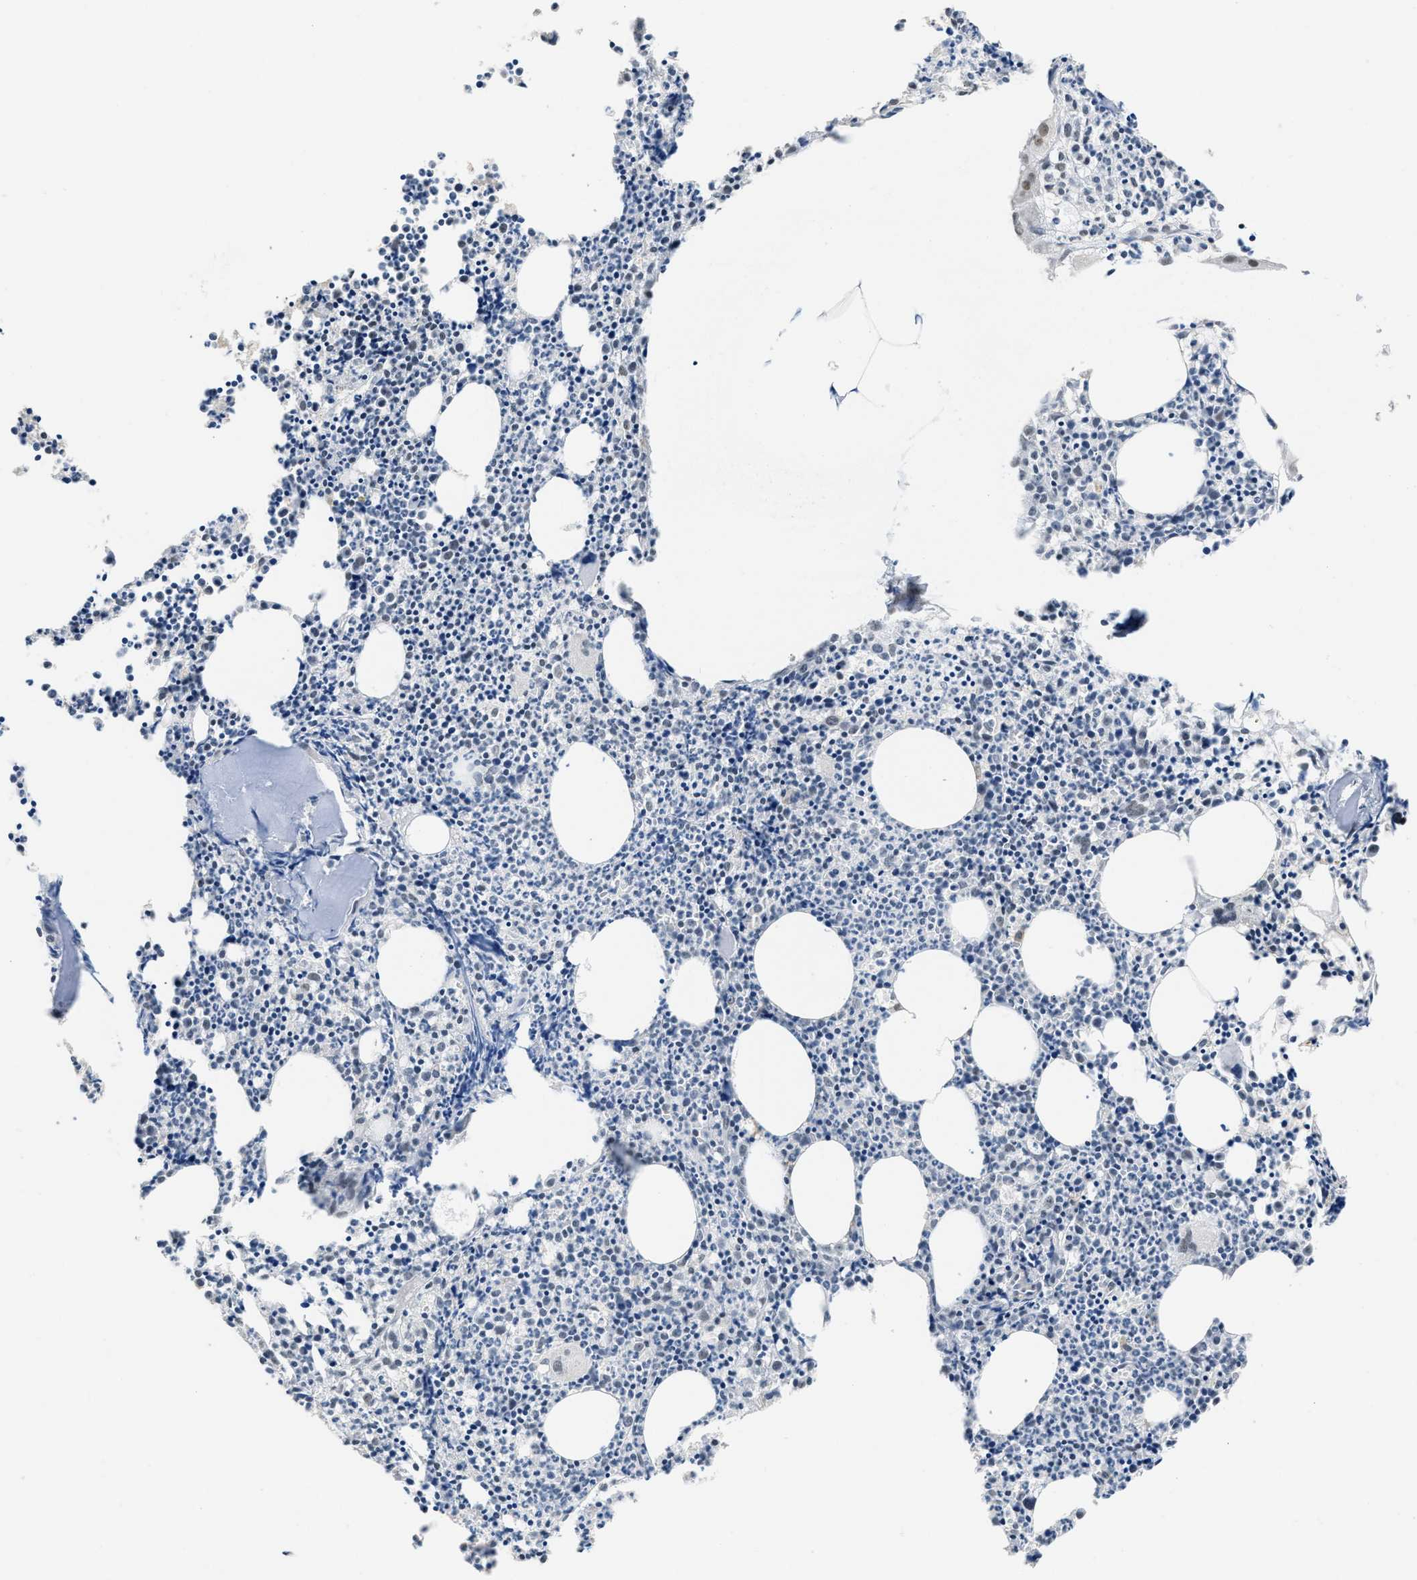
{"staining": {"intensity": "moderate", "quantity": "<25%", "location": "nuclear"}, "tissue": "bone marrow", "cell_type": "Hematopoietic cells", "image_type": "normal", "snomed": [{"axis": "morphology", "description": "Normal tissue, NOS"}, {"axis": "morphology", "description": "Inflammation, NOS"}, {"axis": "topography", "description": "Bone marrow"}], "caption": "Bone marrow stained with DAB immunohistochemistry shows low levels of moderate nuclear expression in about <25% of hematopoietic cells.", "gene": "SCAF4", "patient": {"sex": "female", "age": 53}}